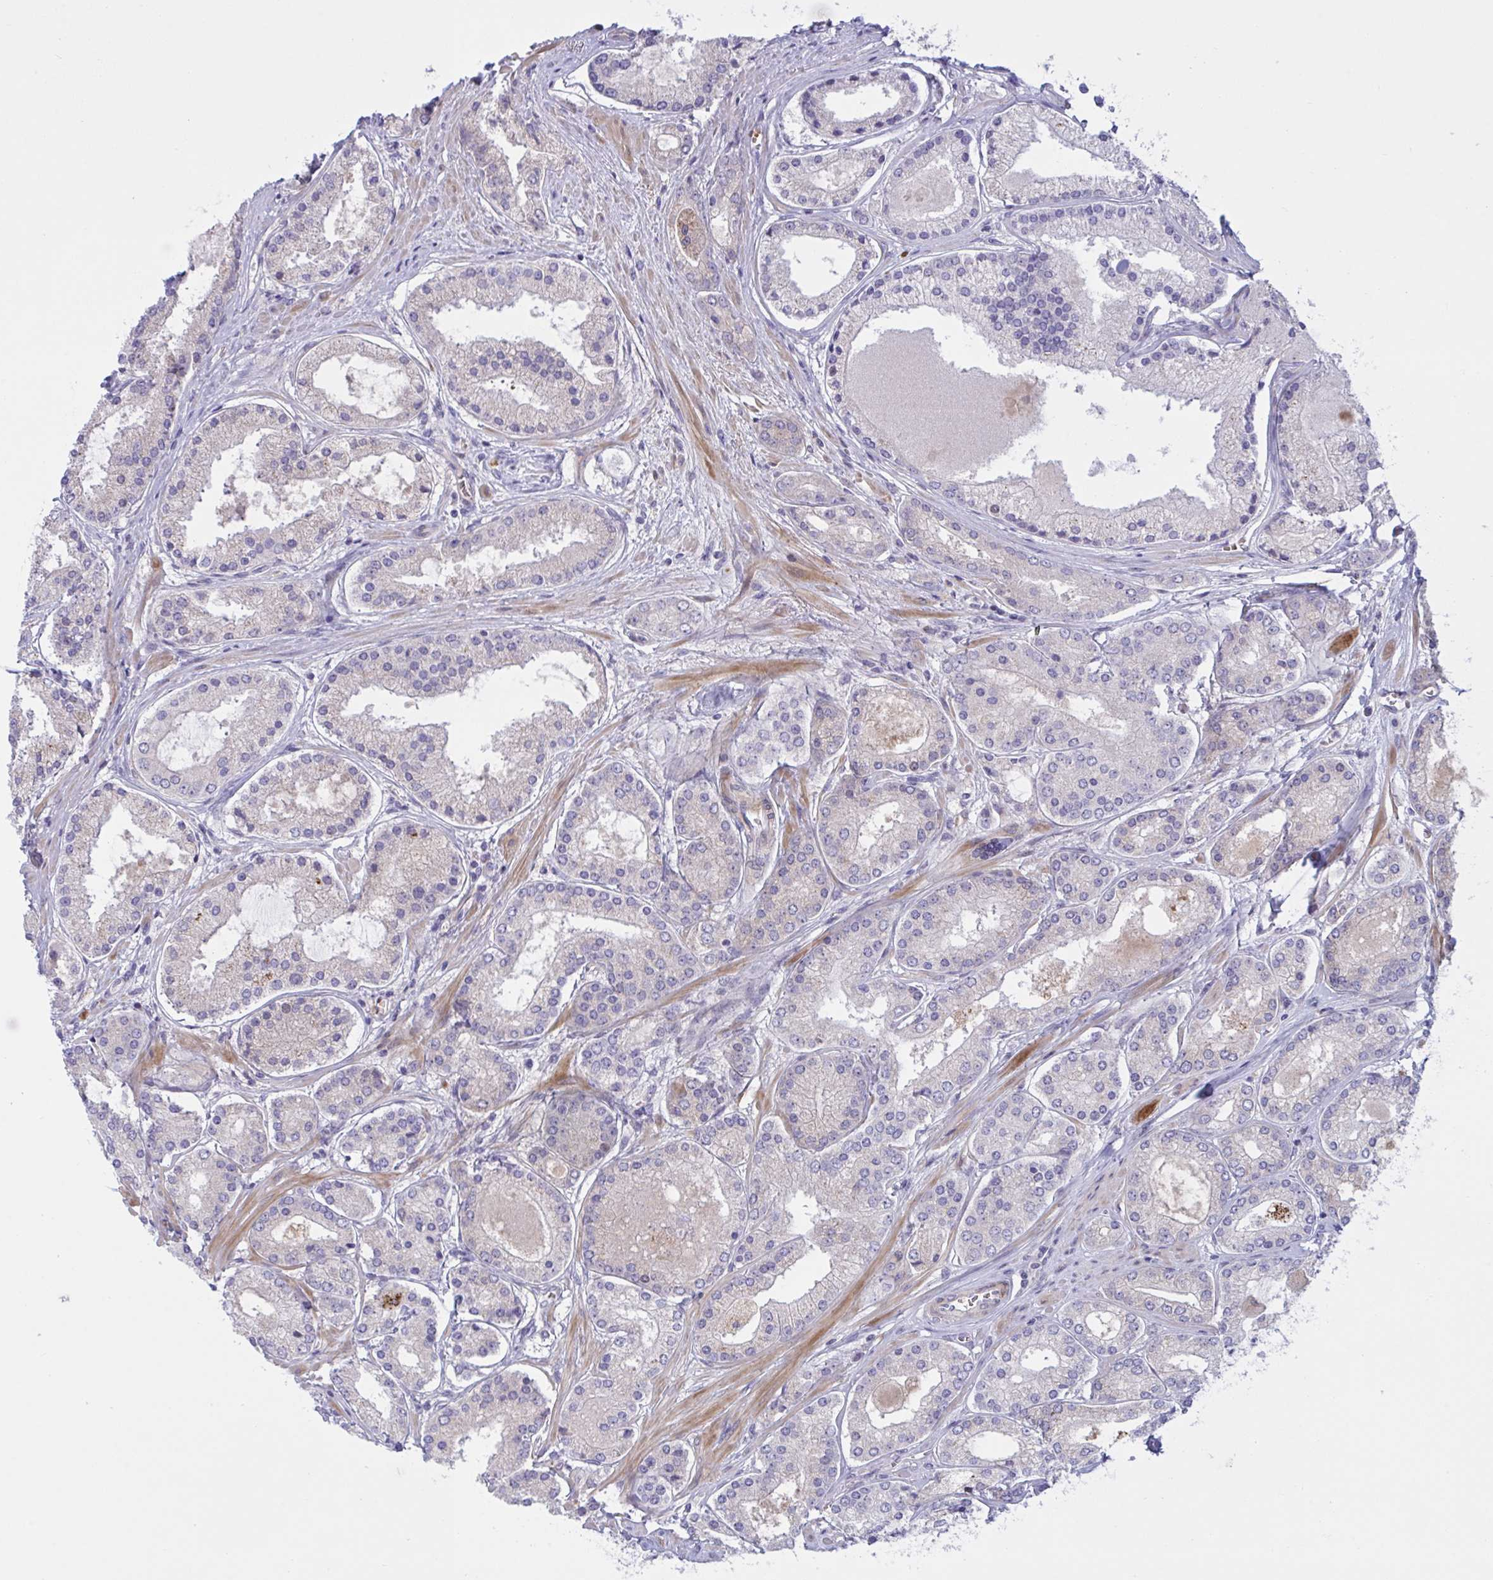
{"staining": {"intensity": "moderate", "quantity": "<25%", "location": "cytoplasmic/membranous"}, "tissue": "prostate cancer", "cell_type": "Tumor cells", "image_type": "cancer", "snomed": [{"axis": "morphology", "description": "Adenocarcinoma, High grade"}, {"axis": "topography", "description": "Prostate"}], "caption": "IHC photomicrograph of prostate cancer stained for a protein (brown), which reveals low levels of moderate cytoplasmic/membranous staining in about <25% of tumor cells.", "gene": "VWC2", "patient": {"sex": "male", "age": 67}}